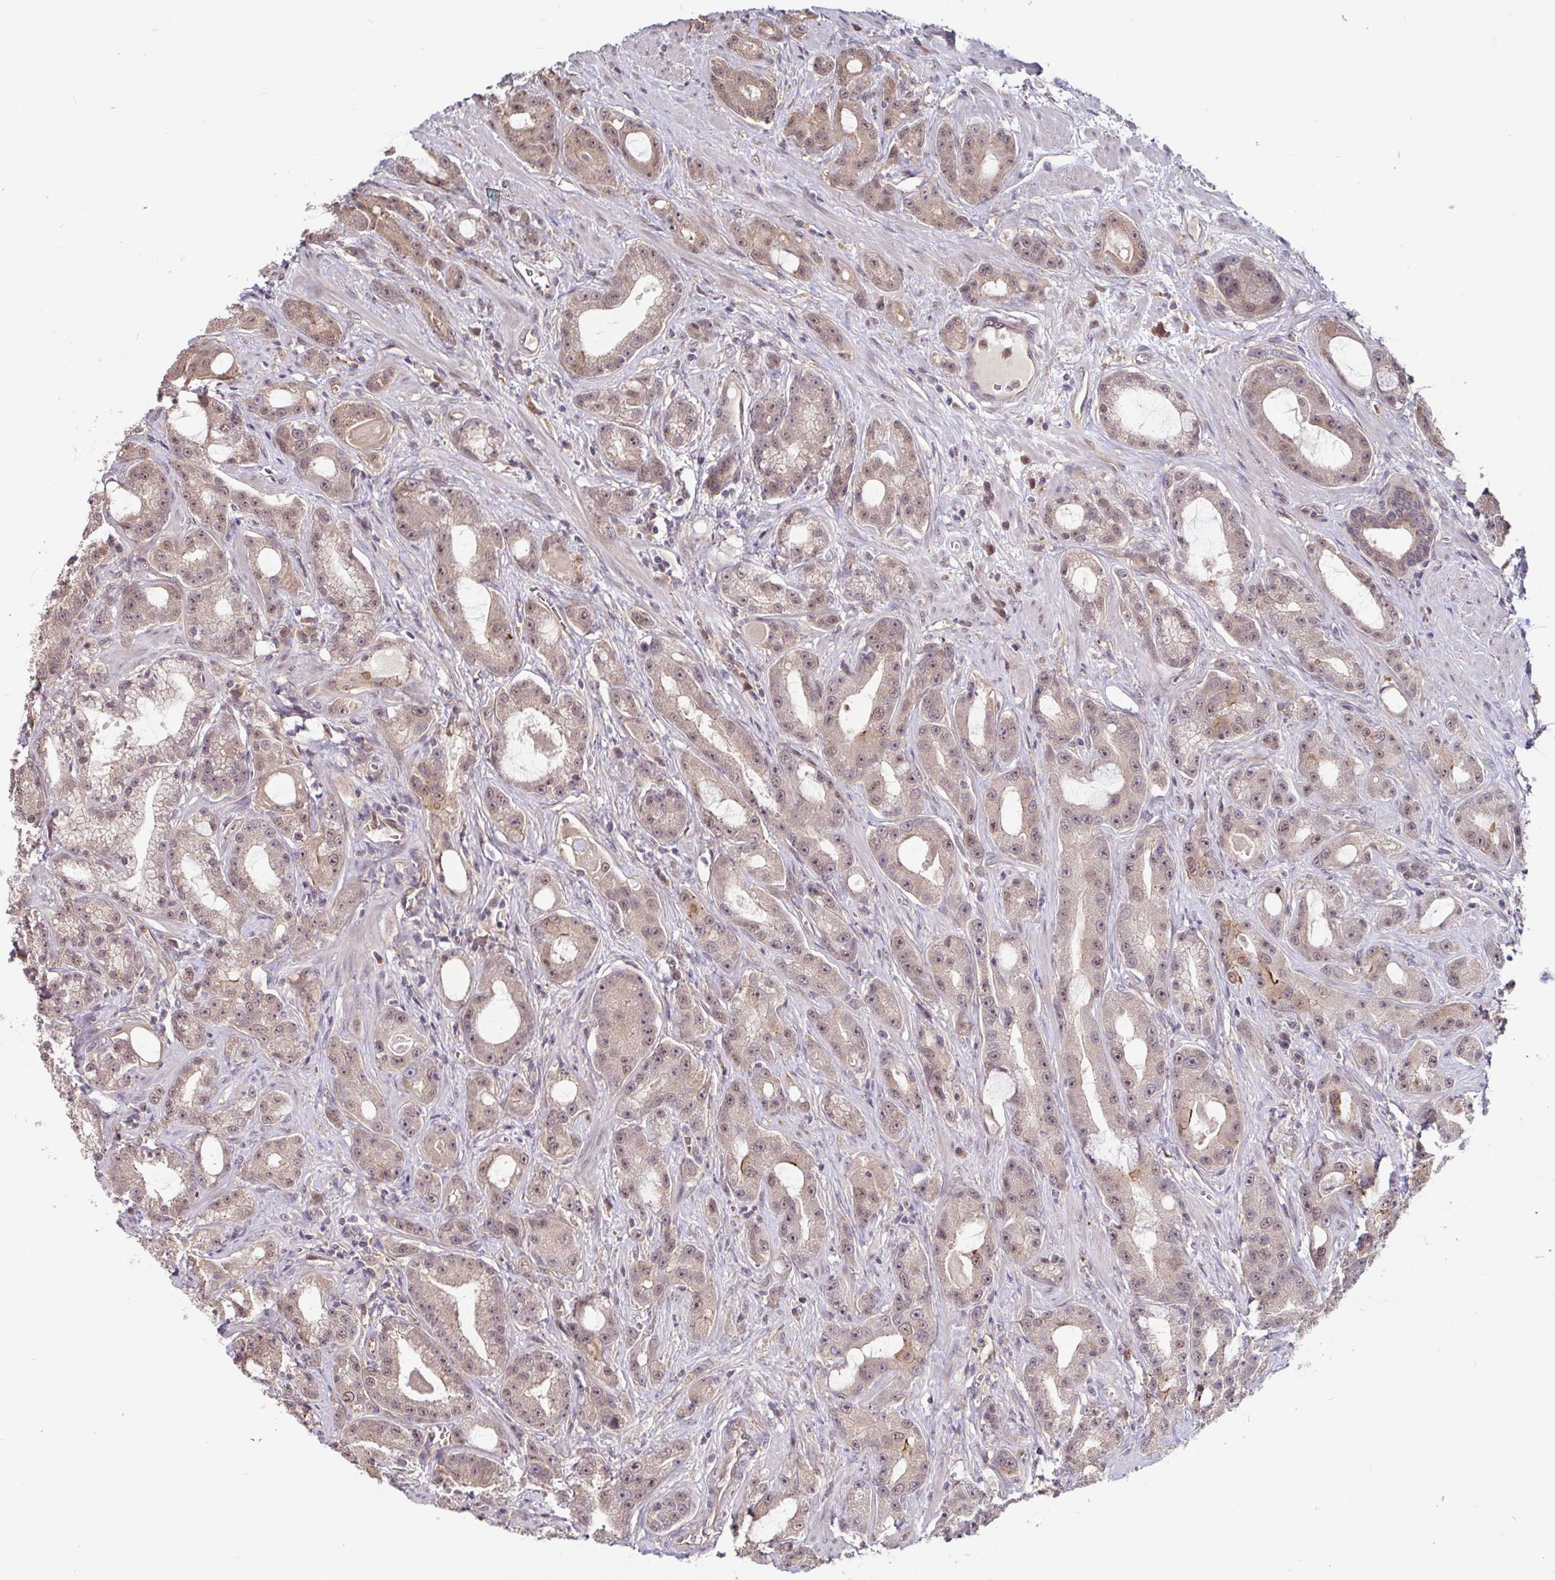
{"staining": {"intensity": "weak", "quantity": ">75%", "location": "nuclear"}, "tissue": "prostate cancer", "cell_type": "Tumor cells", "image_type": "cancer", "snomed": [{"axis": "morphology", "description": "Adenocarcinoma, High grade"}, {"axis": "topography", "description": "Prostate"}], "caption": "Protein expression by immunohistochemistry (IHC) displays weak nuclear positivity in about >75% of tumor cells in prostate adenocarcinoma (high-grade). The protein is shown in brown color, while the nuclei are stained blue.", "gene": "STYXL1", "patient": {"sex": "male", "age": 65}}